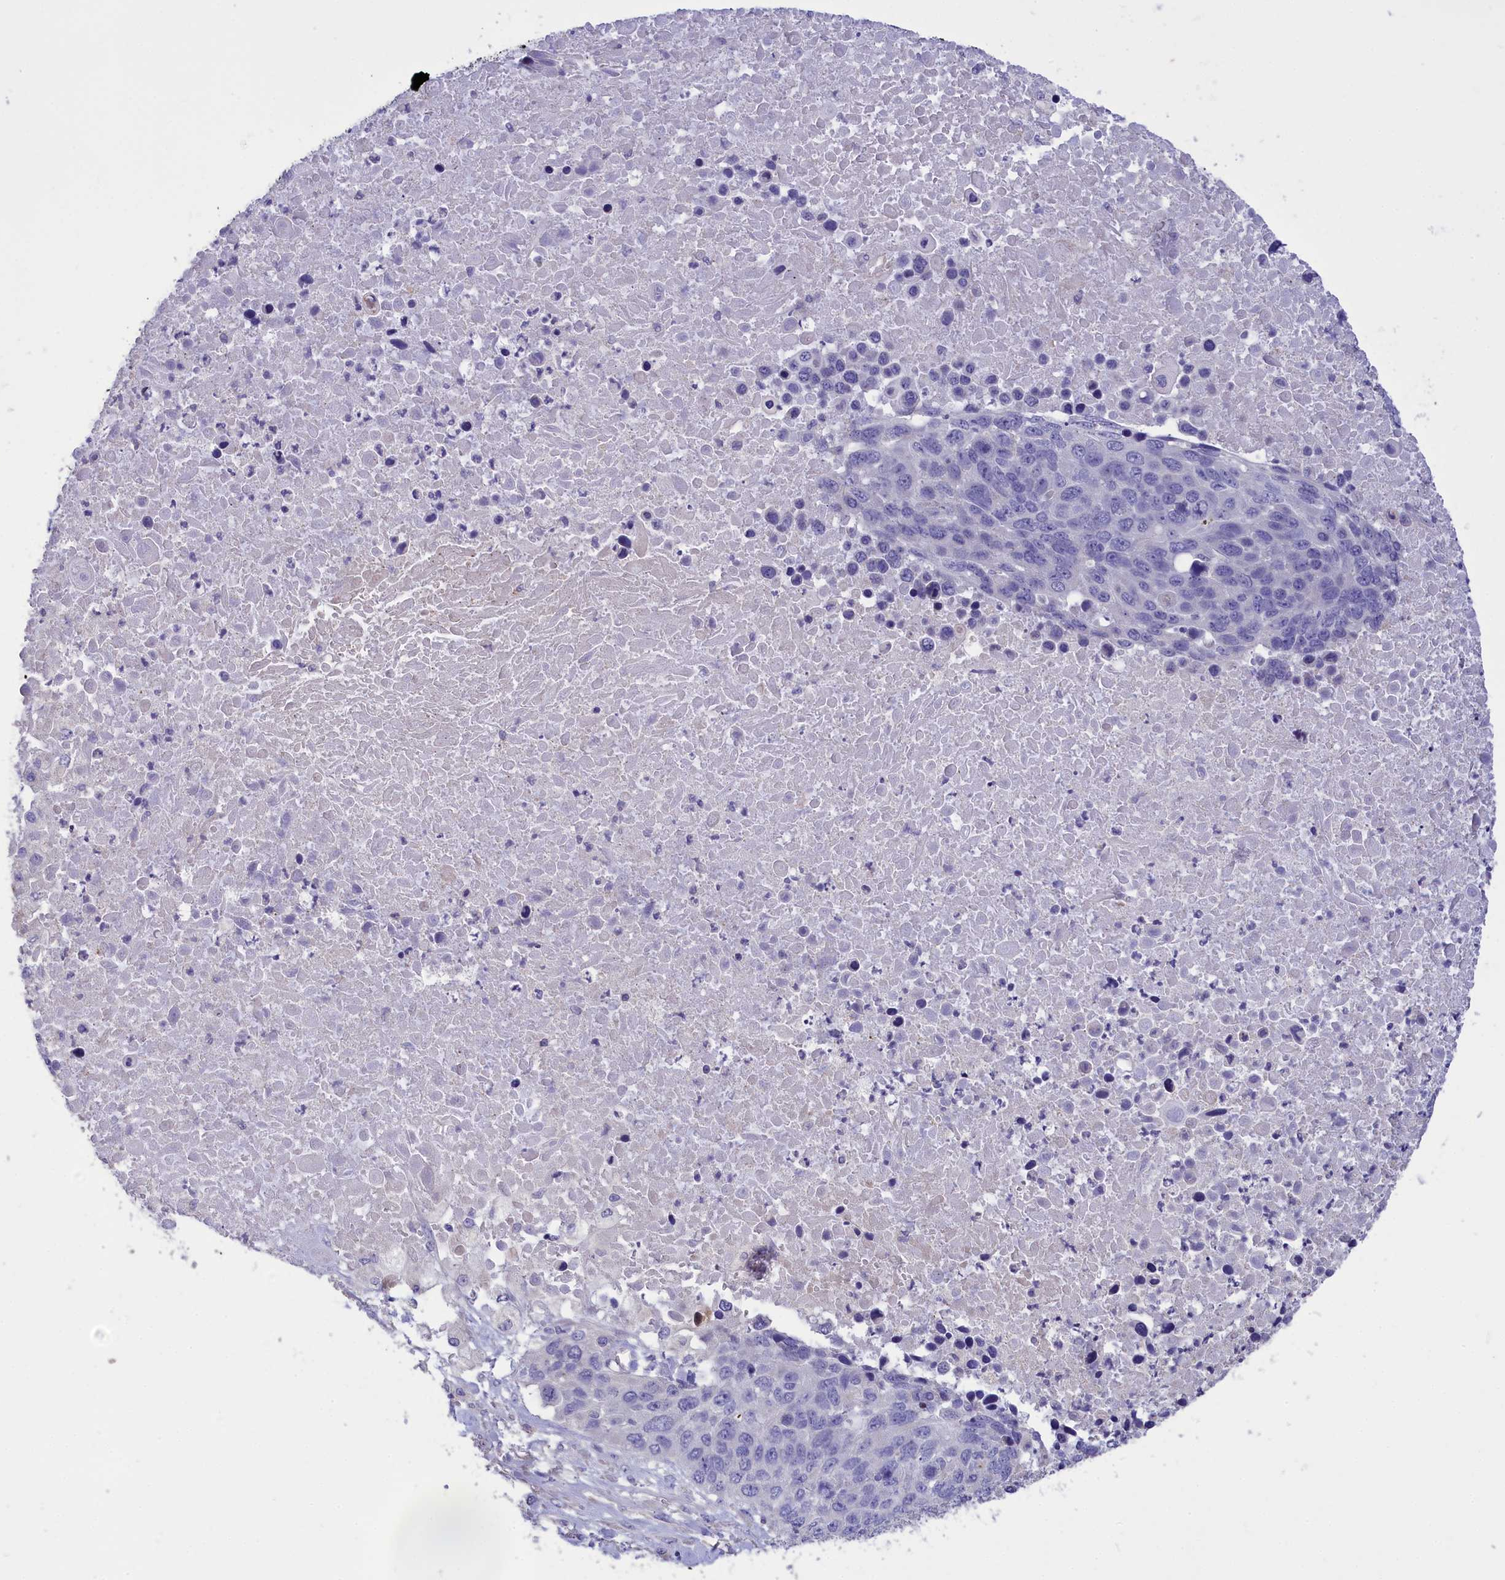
{"staining": {"intensity": "negative", "quantity": "none", "location": "none"}, "tissue": "lung cancer", "cell_type": "Tumor cells", "image_type": "cancer", "snomed": [{"axis": "morphology", "description": "Normal tissue, NOS"}, {"axis": "morphology", "description": "Squamous cell carcinoma, NOS"}, {"axis": "topography", "description": "Lymph node"}, {"axis": "topography", "description": "Lung"}], "caption": "Human lung cancer stained for a protein using immunohistochemistry (IHC) shows no positivity in tumor cells.", "gene": "CYP2U1", "patient": {"sex": "male", "age": 66}}